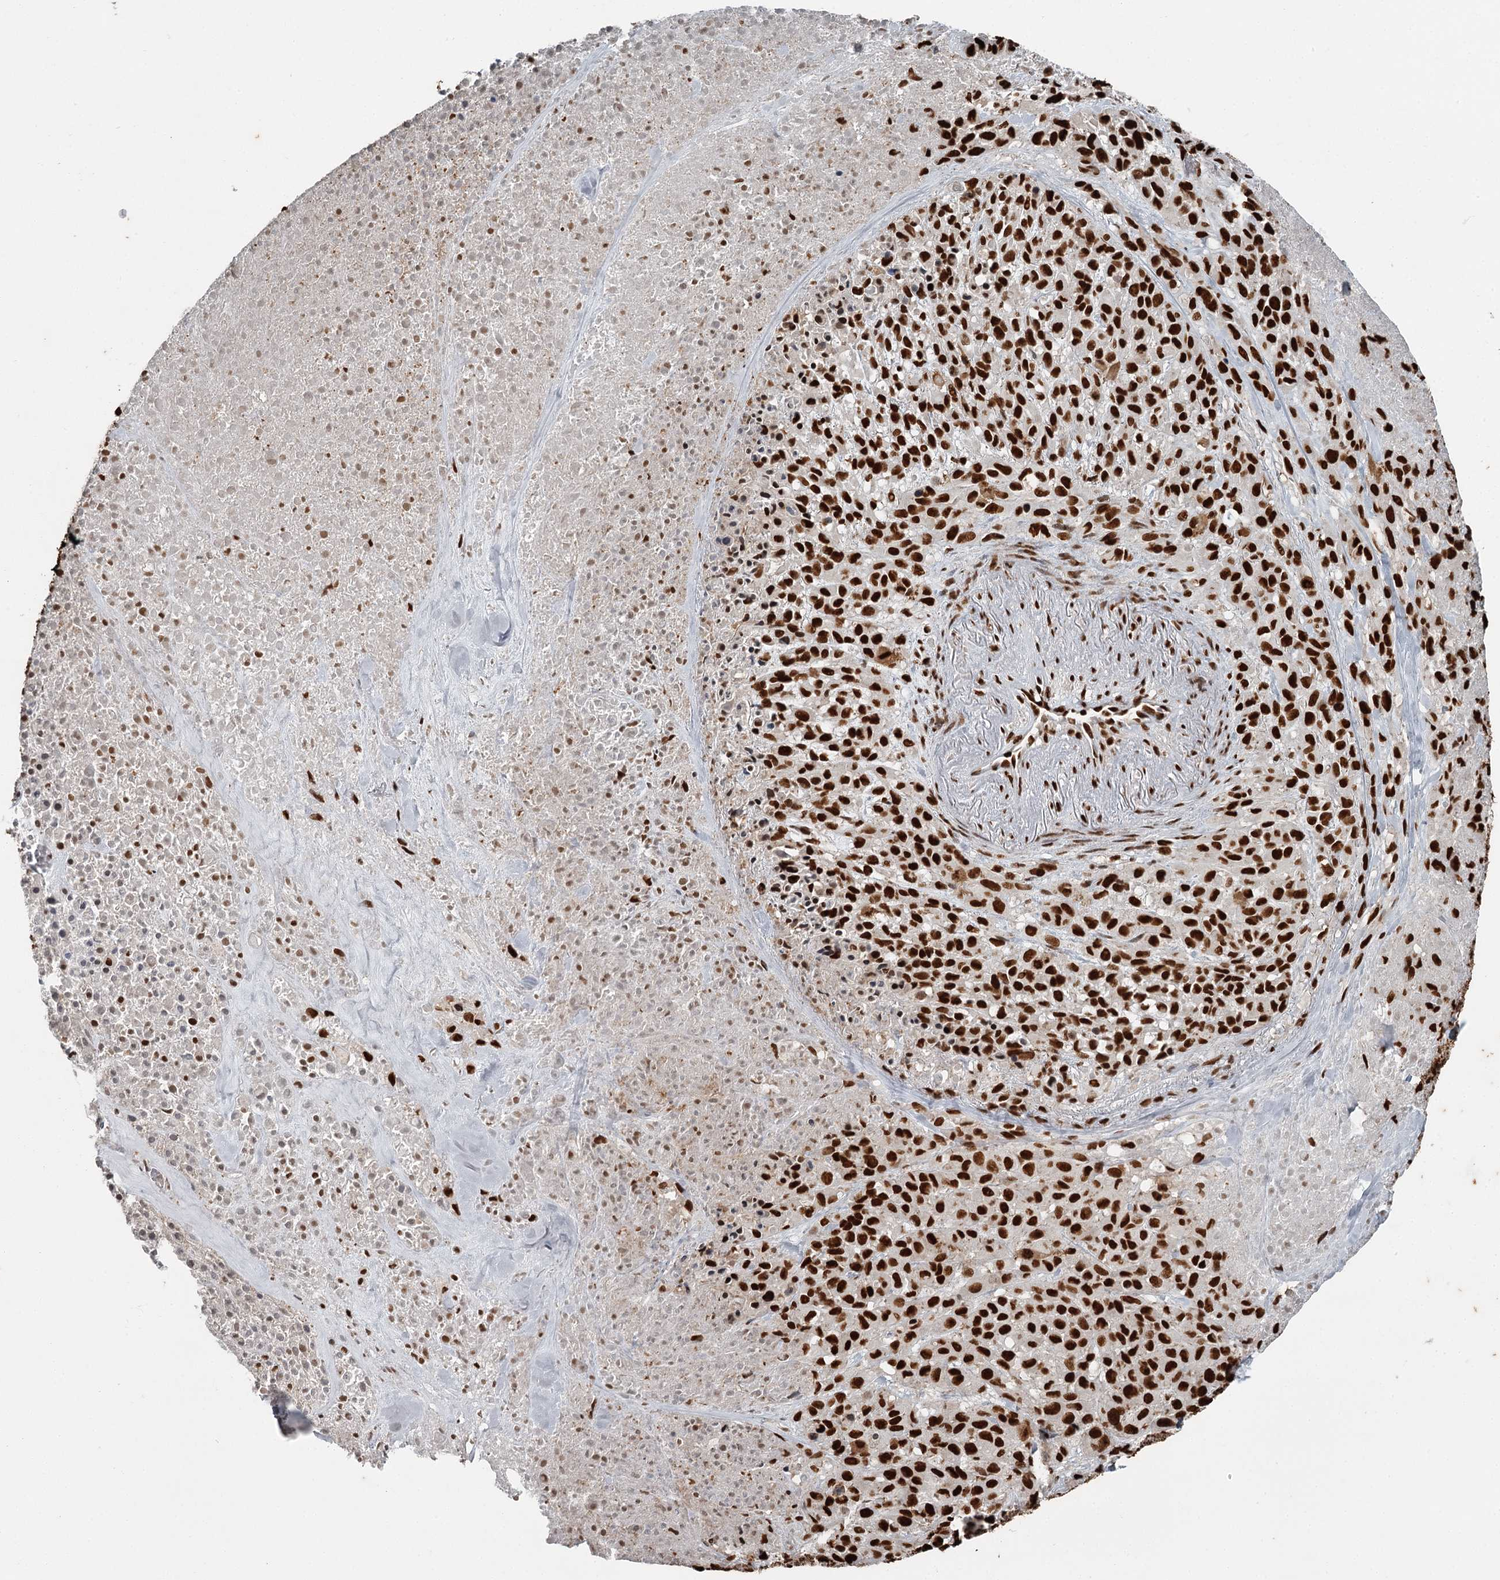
{"staining": {"intensity": "strong", "quantity": ">75%", "location": "nuclear"}, "tissue": "melanoma", "cell_type": "Tumor cells", "image_type": "cancer", "snomed": [{"axis": "morphology", "description": "Malignant melanoma, Metastatic site"}, {"axis": "topography", "description": "Skin"}], "caption": "The image demonstrates immunohistochemical staining of melanoma. There is strong nuclear positivity is present in approximately >75% of tumor cells. (IHC, brightfield microscopy, high magnification).", "gene": "RBBP7", "patient": {"sex": "female", "age": 81}}